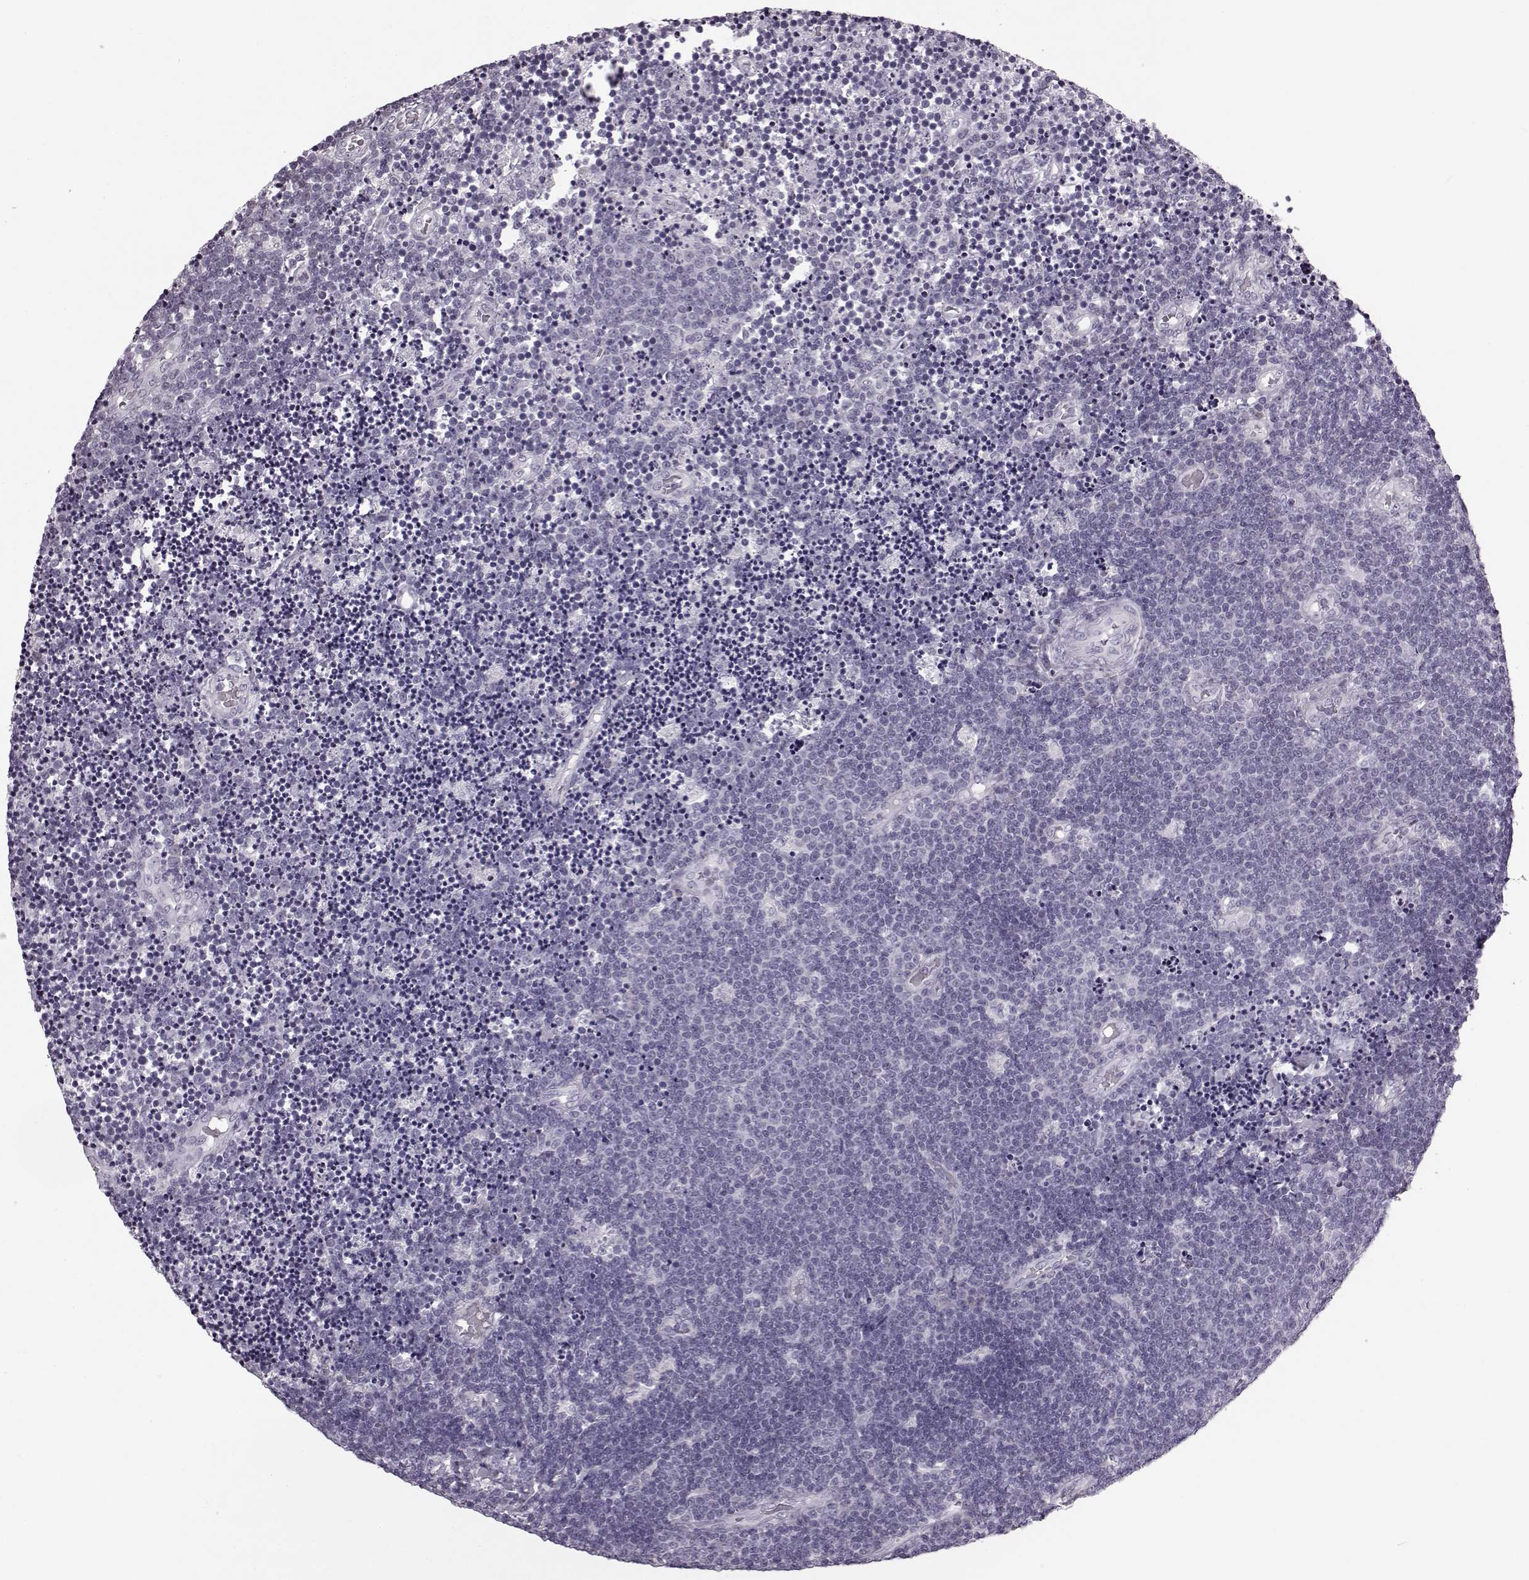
{"staining": {"intensity": "negative", "quantity": "none", "location": "none"}, "tissue": "lymphoma", "cell_type": "Tumor cells", "image_type": "cancer", "snomed": [{"axis": "morphology", "description": "Malignant lymphoma, non-Hodgkin's type, Low grade"}, {"axis": "topography", "description": "Brain"}], "caption": "DAB immunohistochemical staining of low-grade malignant lymphoma, non-Hodgkin's type demonstrates no significant staining in tumor cells.", "gene": "JSRP1", "patient": {"sex": "female", "age": 66}}